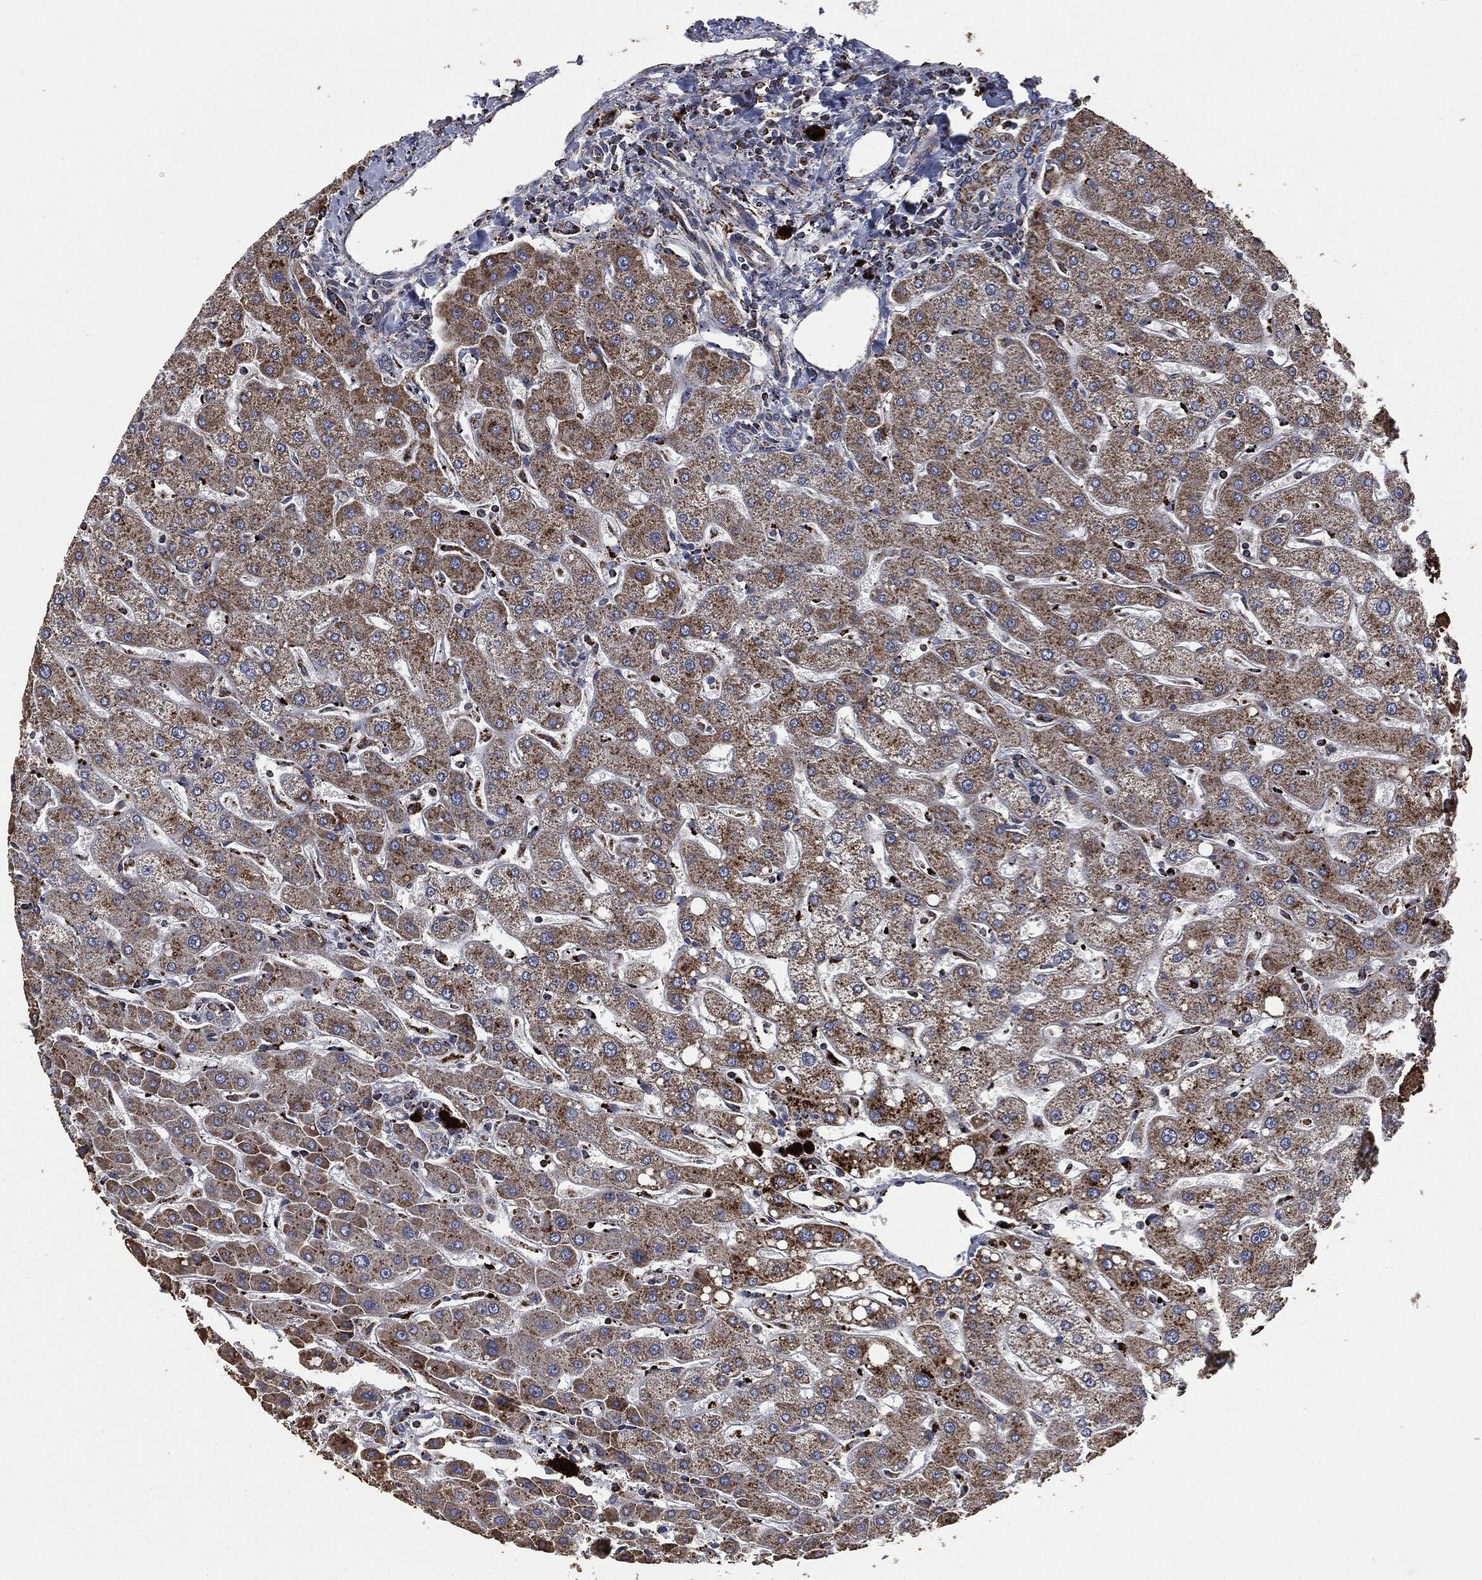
{"staining": {"intensity": "moderate", "quantity": ">75%", "location": "cytoplasmic/membranous"}, "tissue": "liver", "cell_type": "Cholangiocytes", "image_type": "normal", "snomed": [{"axis": "morphology", "description": "Normal tissue, NOS"}, {"axis": "topography", "description": "Liver"}], "caption": "This photomicrograph reveals immunohistochemistry staining of unremarkable human liver, with medium moderate cytoplasmic/membranous expression in approximately >75% of cholangiocytes.", "gene": "RYK", "patient": {"sex": "male", "age": 67}}